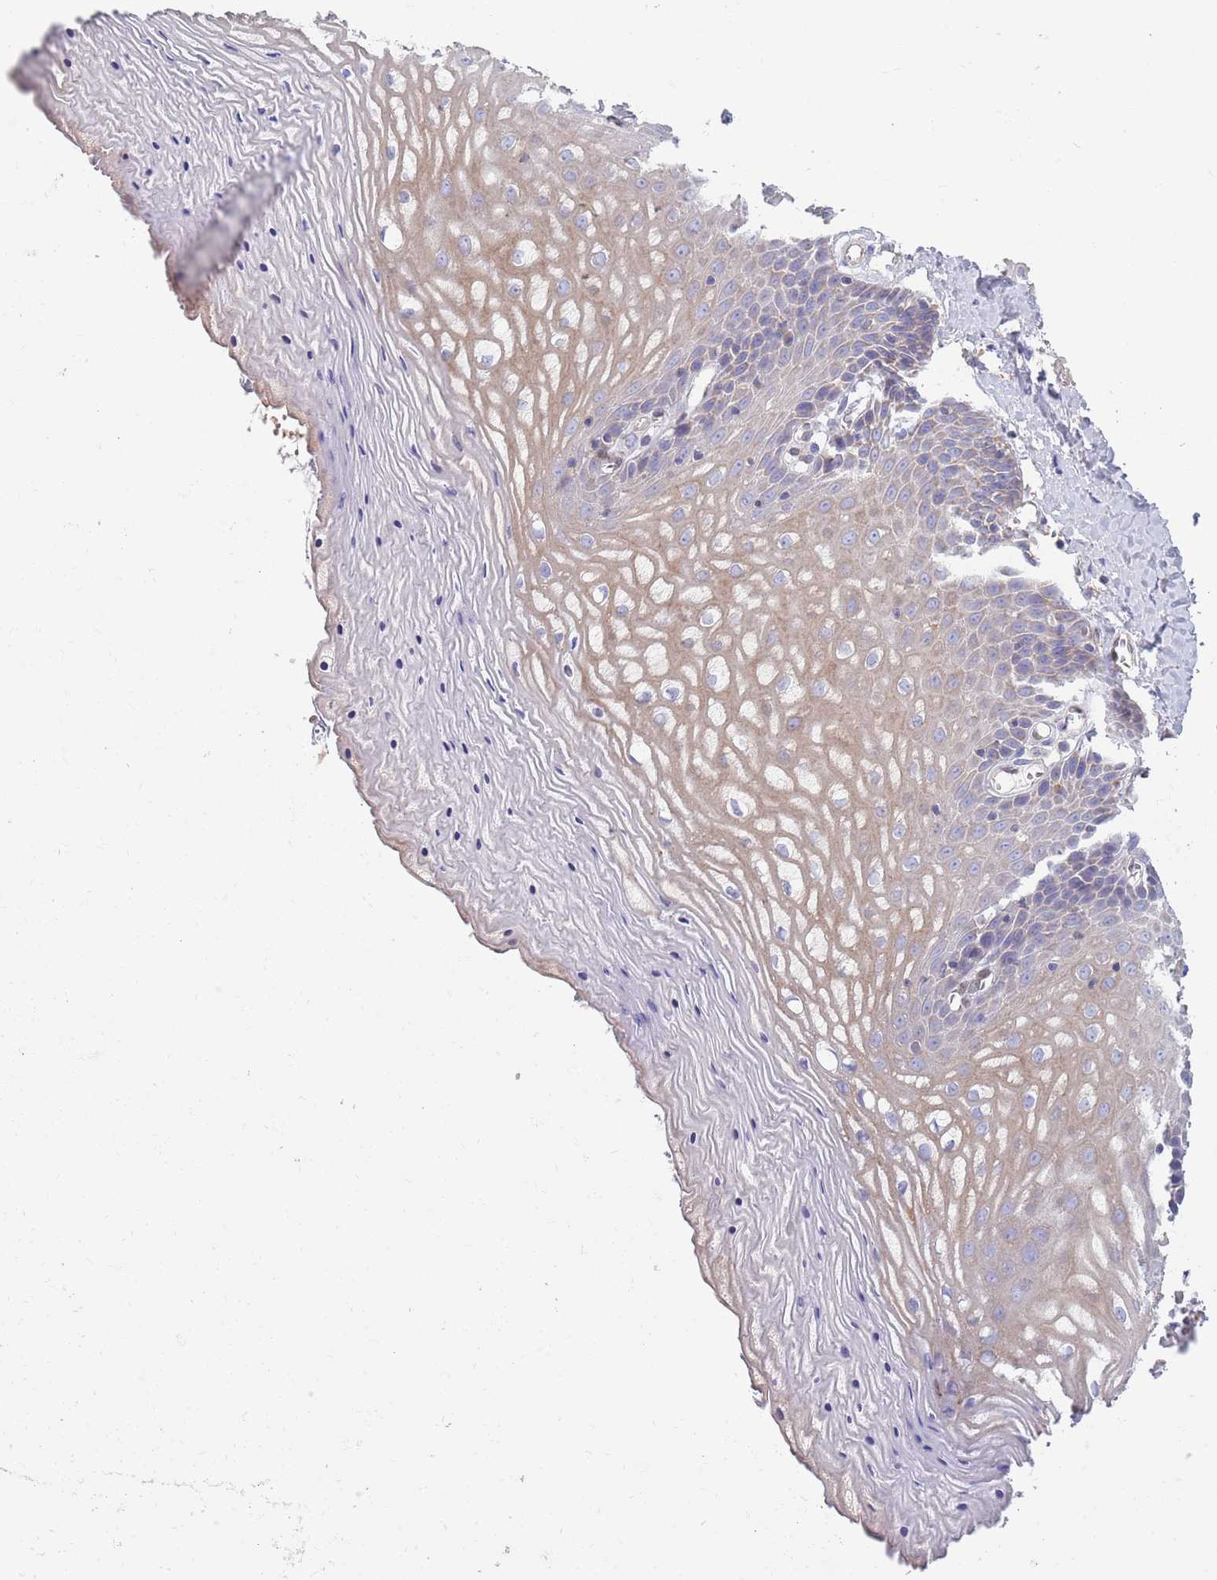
{"staining": {"intensity": "weak", "quantity": "25%-75%", "location": "cytoplasmic/membranous"}, "tissue": "vagina", "cell_type": "Squamous epithelial cells", "image_type": "normal", "snomed": [{"axis": "morphology", "description": "Normal tissue, NOS"}, {"axis": "topography", "description": "Vagina"}], "caption": "Immunohistochemical staining of benign vagina exhibits 25%-75% levels of weak cytoplasmic/membranous protein expression in approximately 25%-75% of squamous epithelial cells. (DAB (3,3'-diaminobenzidine) IHC with brightfield microscopy, high magnification).", "gene": "DDT", "patient": {"sex": "female", "age": 65}}